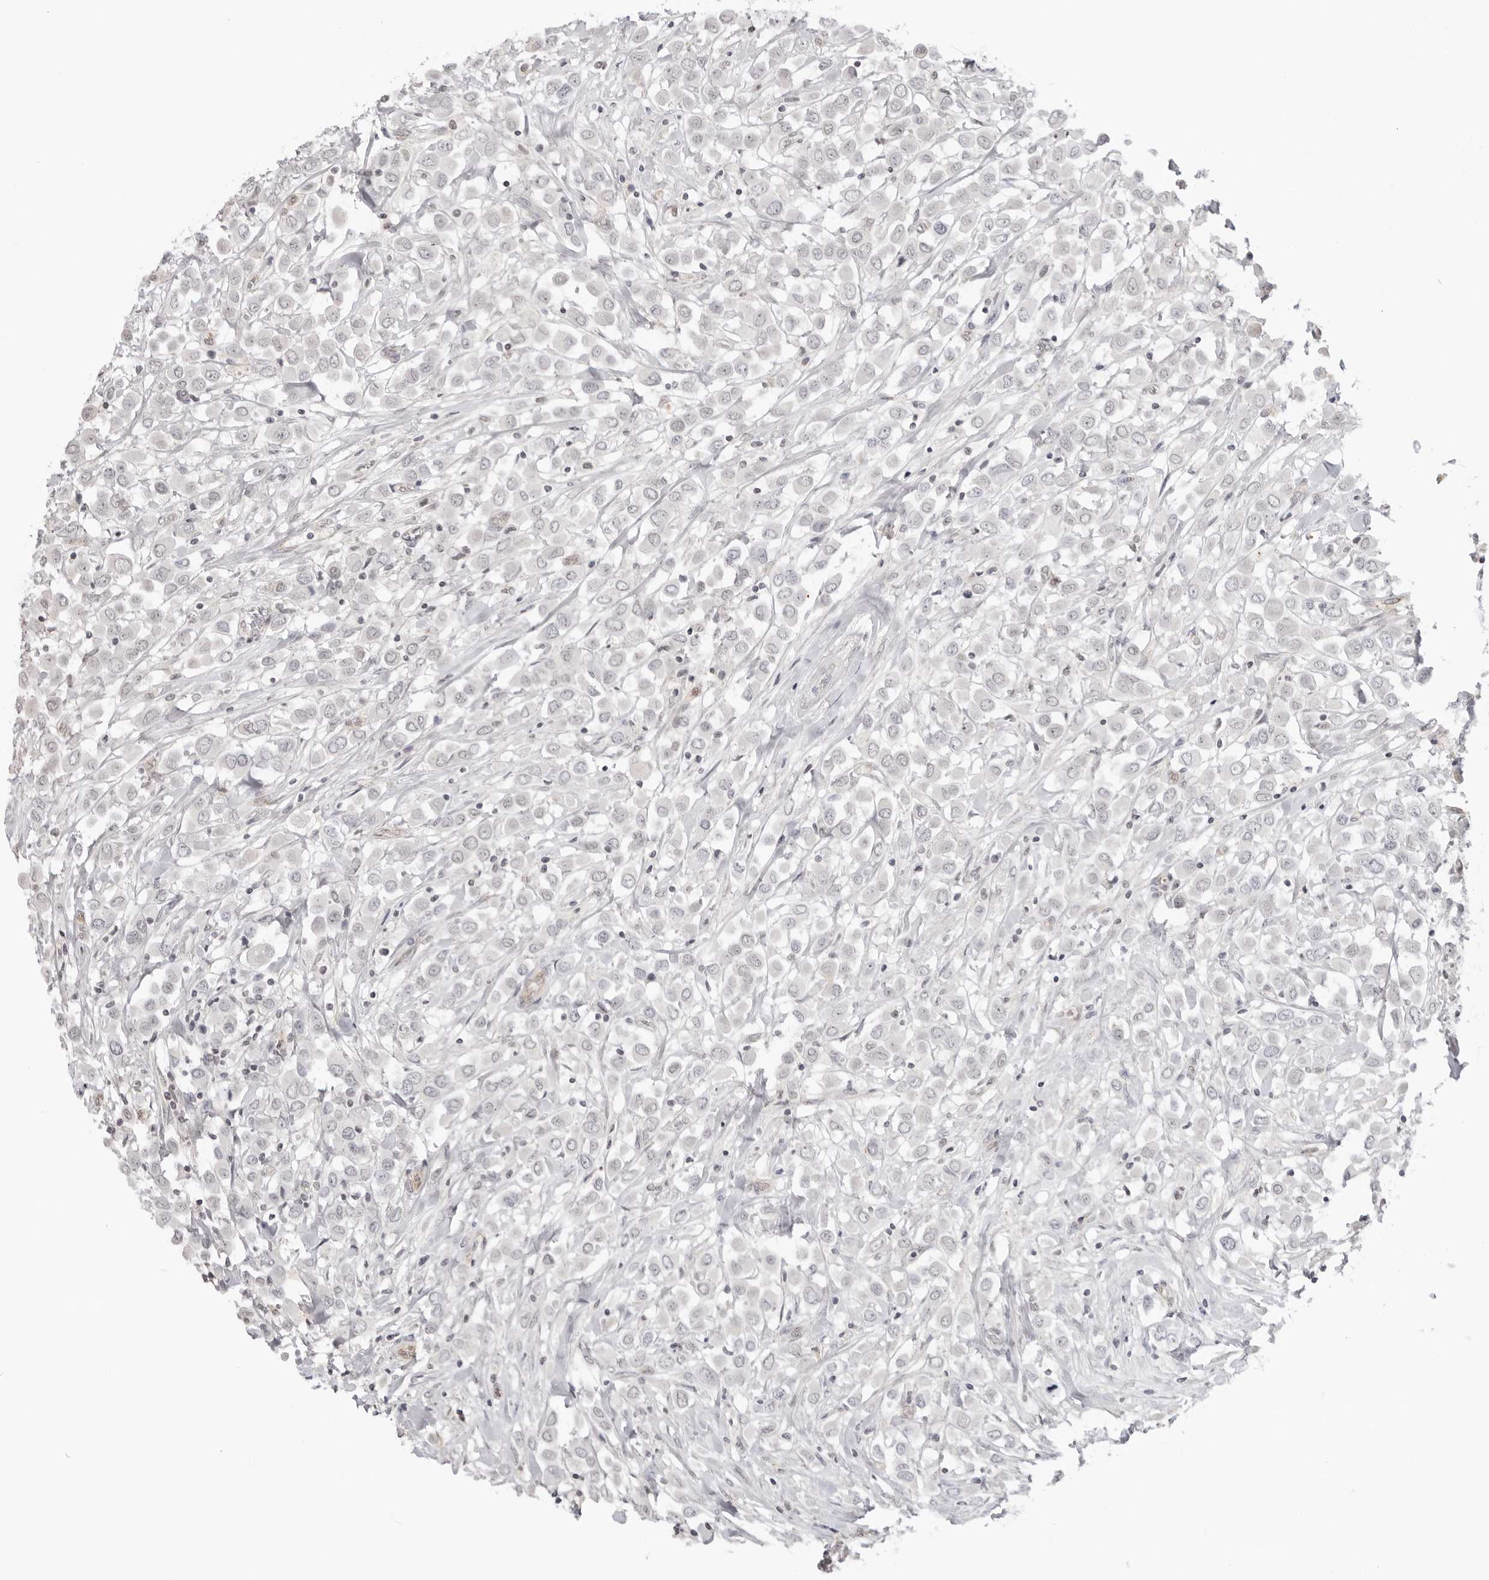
{"staining": {"intensity": "negative", "quantity": "none", "location": "none"}, "tissue": "breast cancer", "cell_type": "Tumor cells", "image_type": "cancer", "snomed": [{"axis": "morphology", "description": "Duct carcinoma"}, {"axis": "topography", "description": "Breast"}], "caption": "Breast cancer stained for a protein using immunohistochemistry (IHC) demonstrates no staining tumor cells.", "gene": "TRAPPC3", "patient": {"sex": "female", "age": 61}}